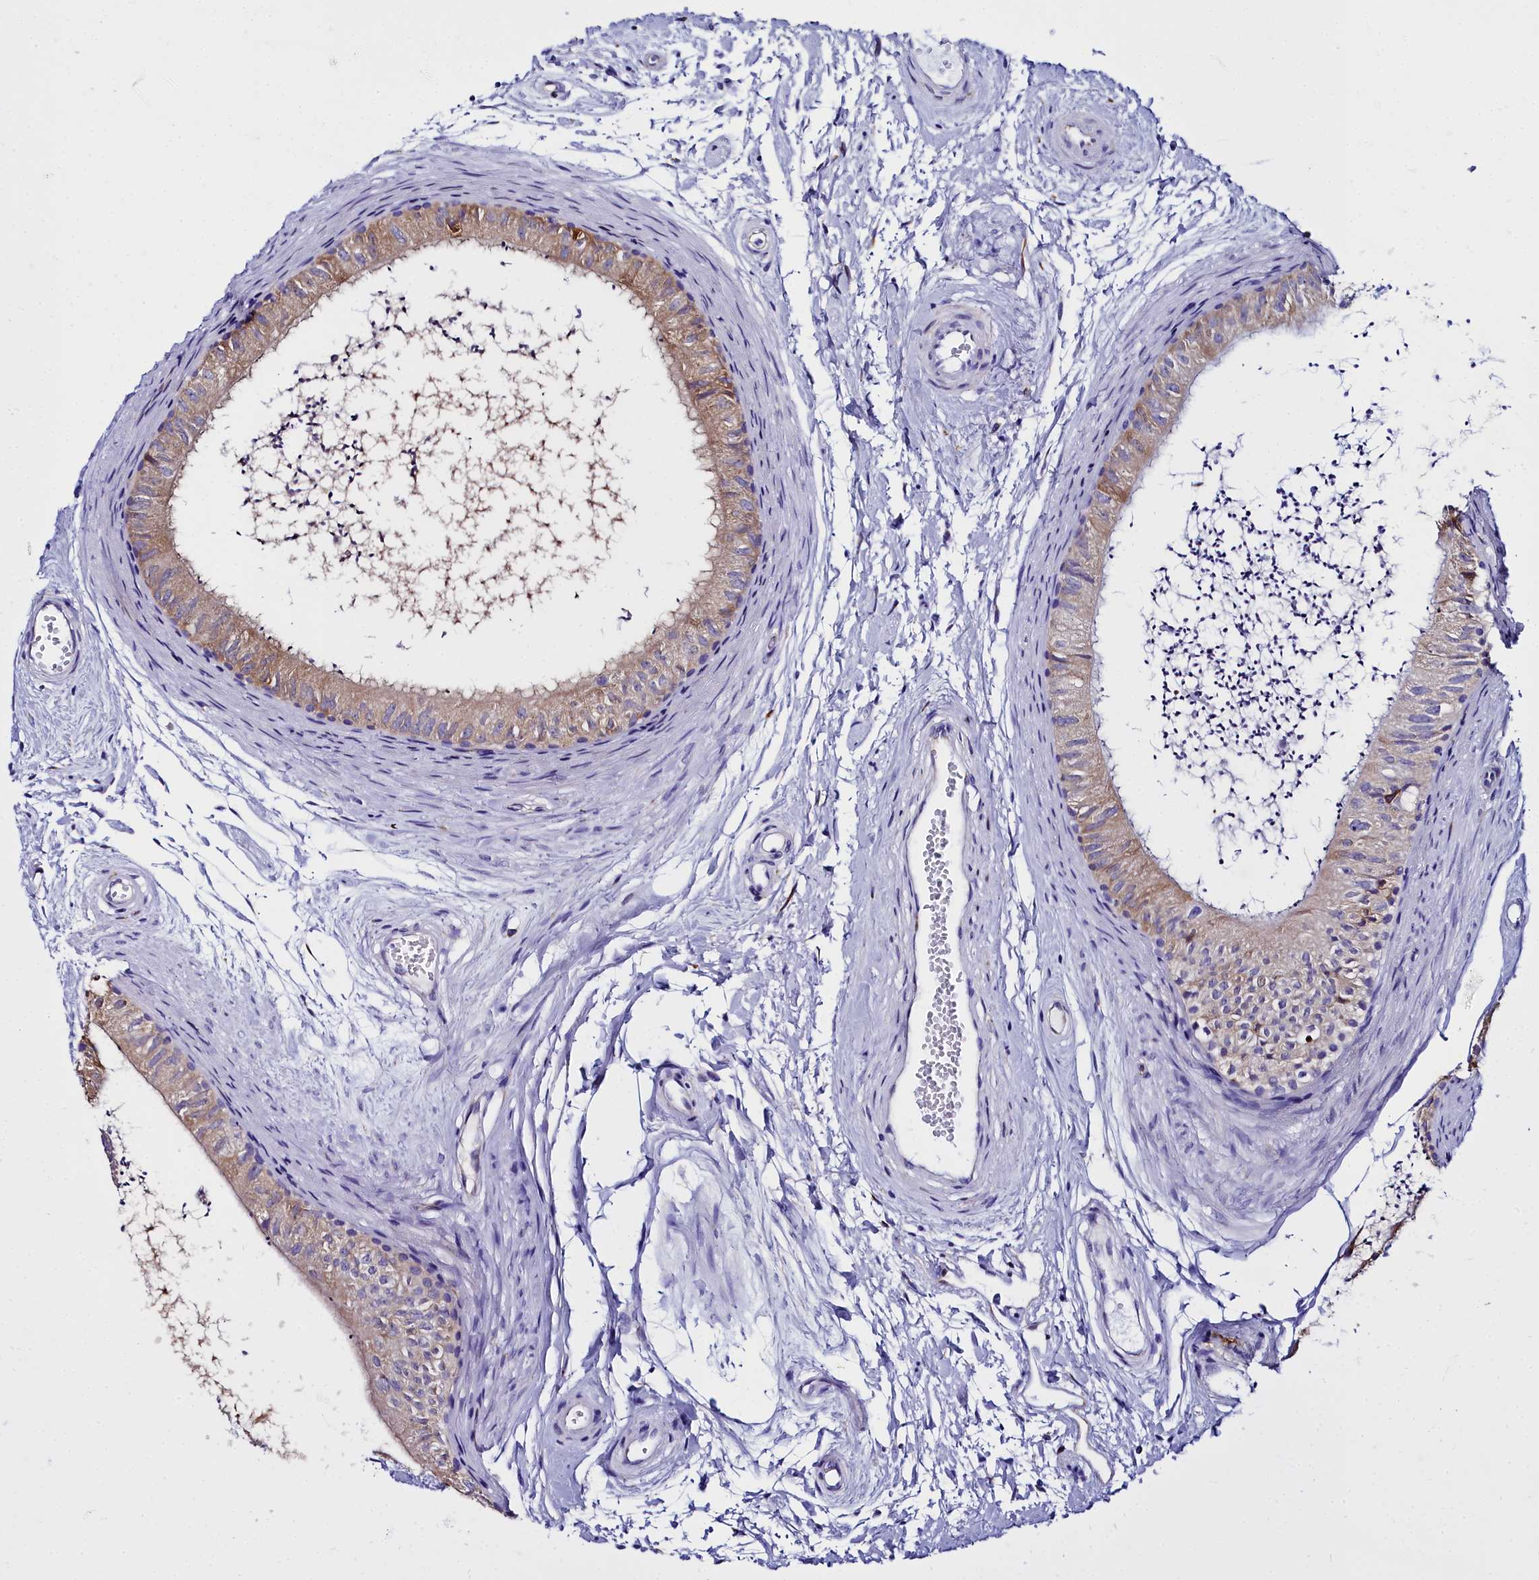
{"staining": {"intensity": "strong", "quantity": "25%-75%", "location": "cytoplasmic/membranous"}, "tissue": "epididymis", "cell_type": "Glandular cells", "image_type": "normal", "snomed": [{"axis": "morphology", "description": "Normal tissue, NOS"}, {"axis": "topography", "description": "Epididymis"}], "caption": "Brown immunohistochemical staining in benign epididymis reveals strong cytoplasmic/membranous positivity in approximately 25%-75% of glandular cells.", "gene": "TXNDC5", "patient": {"sex": "male", "age": 56}}